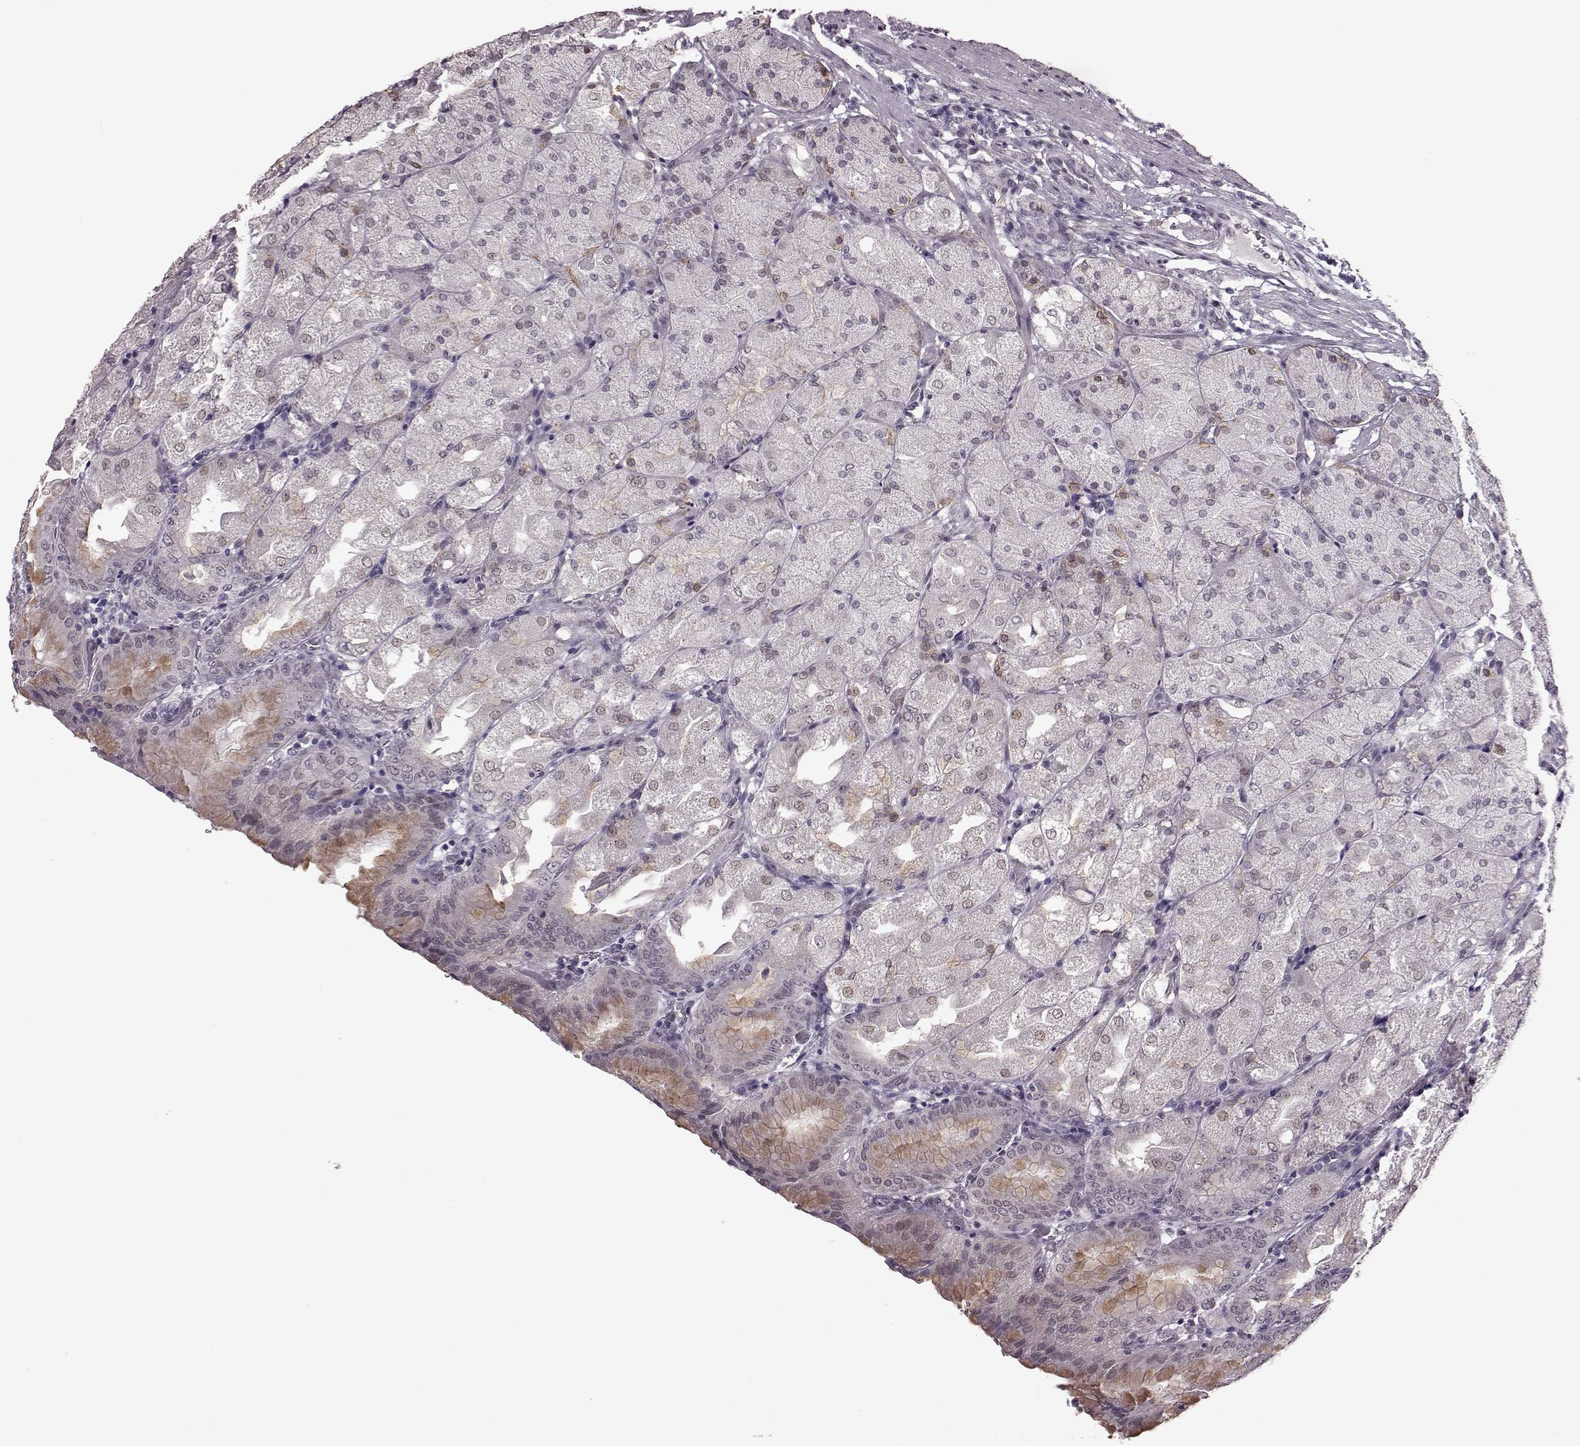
{"staining": {"intensity": "weak", "quantity": "<25%", "location": "cytoplasmic/membranous"}, "tissue": "stomach", "cell_type": "Glandular cells", "image_type": "normal", "snomed": [{"axis": "morphology", "description": "Normal tissue, NOS"}, {"axis": "topography", "description": "Stomach, upper"}, {"axis": "topography", "description": "Stomach"}, {"axis": "topography", "description": "Stomach, lower"}], "caption": "Immunohistochemistry (IHC) histopathology image of benign stomach: human stomach stained with DAB (3,3'-diaminobenzidine) shows no significant protein expression in glandular cells.", "gene": "STX1A", "patient": {"sex": "male", "age": 62}}